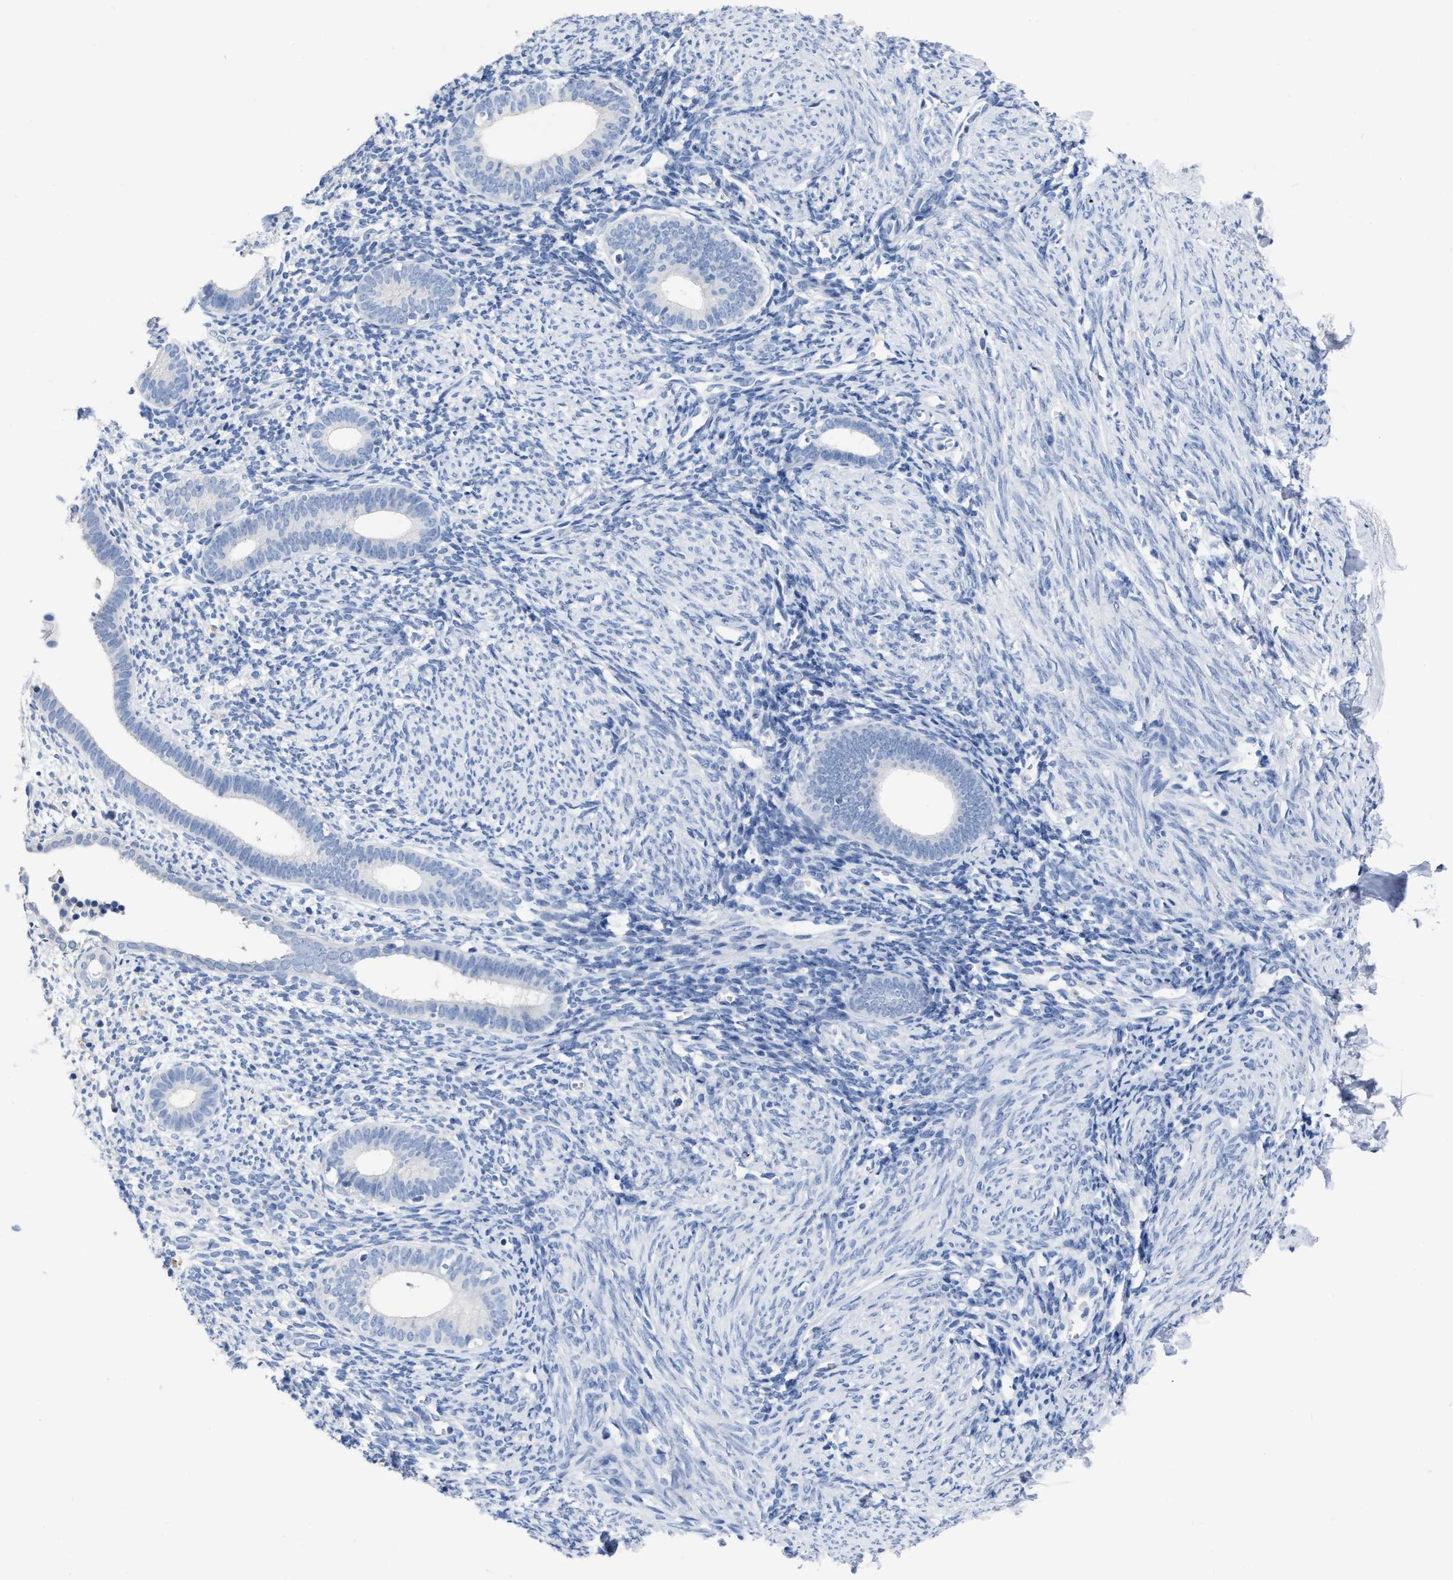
{"staining": {"intensity": "negative", "quantity": "none", "location": "none"}, "tissue": "endometrium", "cell_type": "Cells in endometrial stroma", "image_type": "normal", "snomed": [{"axis": "morphology", "description": "Normal tissue, NOS"}, {"axis": "morphology", "description": "Adenocarcinoma, NOS"}, {"axis": "topography", "description": "Endometrium"}], "caption": "The photomicrograph exhibits no significant staining in cells in endometrial stroma of endometrium. Brightfield microscopy of immunohistochemistry stained with DAB (brown) and hematoxylin (blue), captured at high magnification.", "gene": "CEACAM5", "patient": {"sex": "female", "age": 57}}